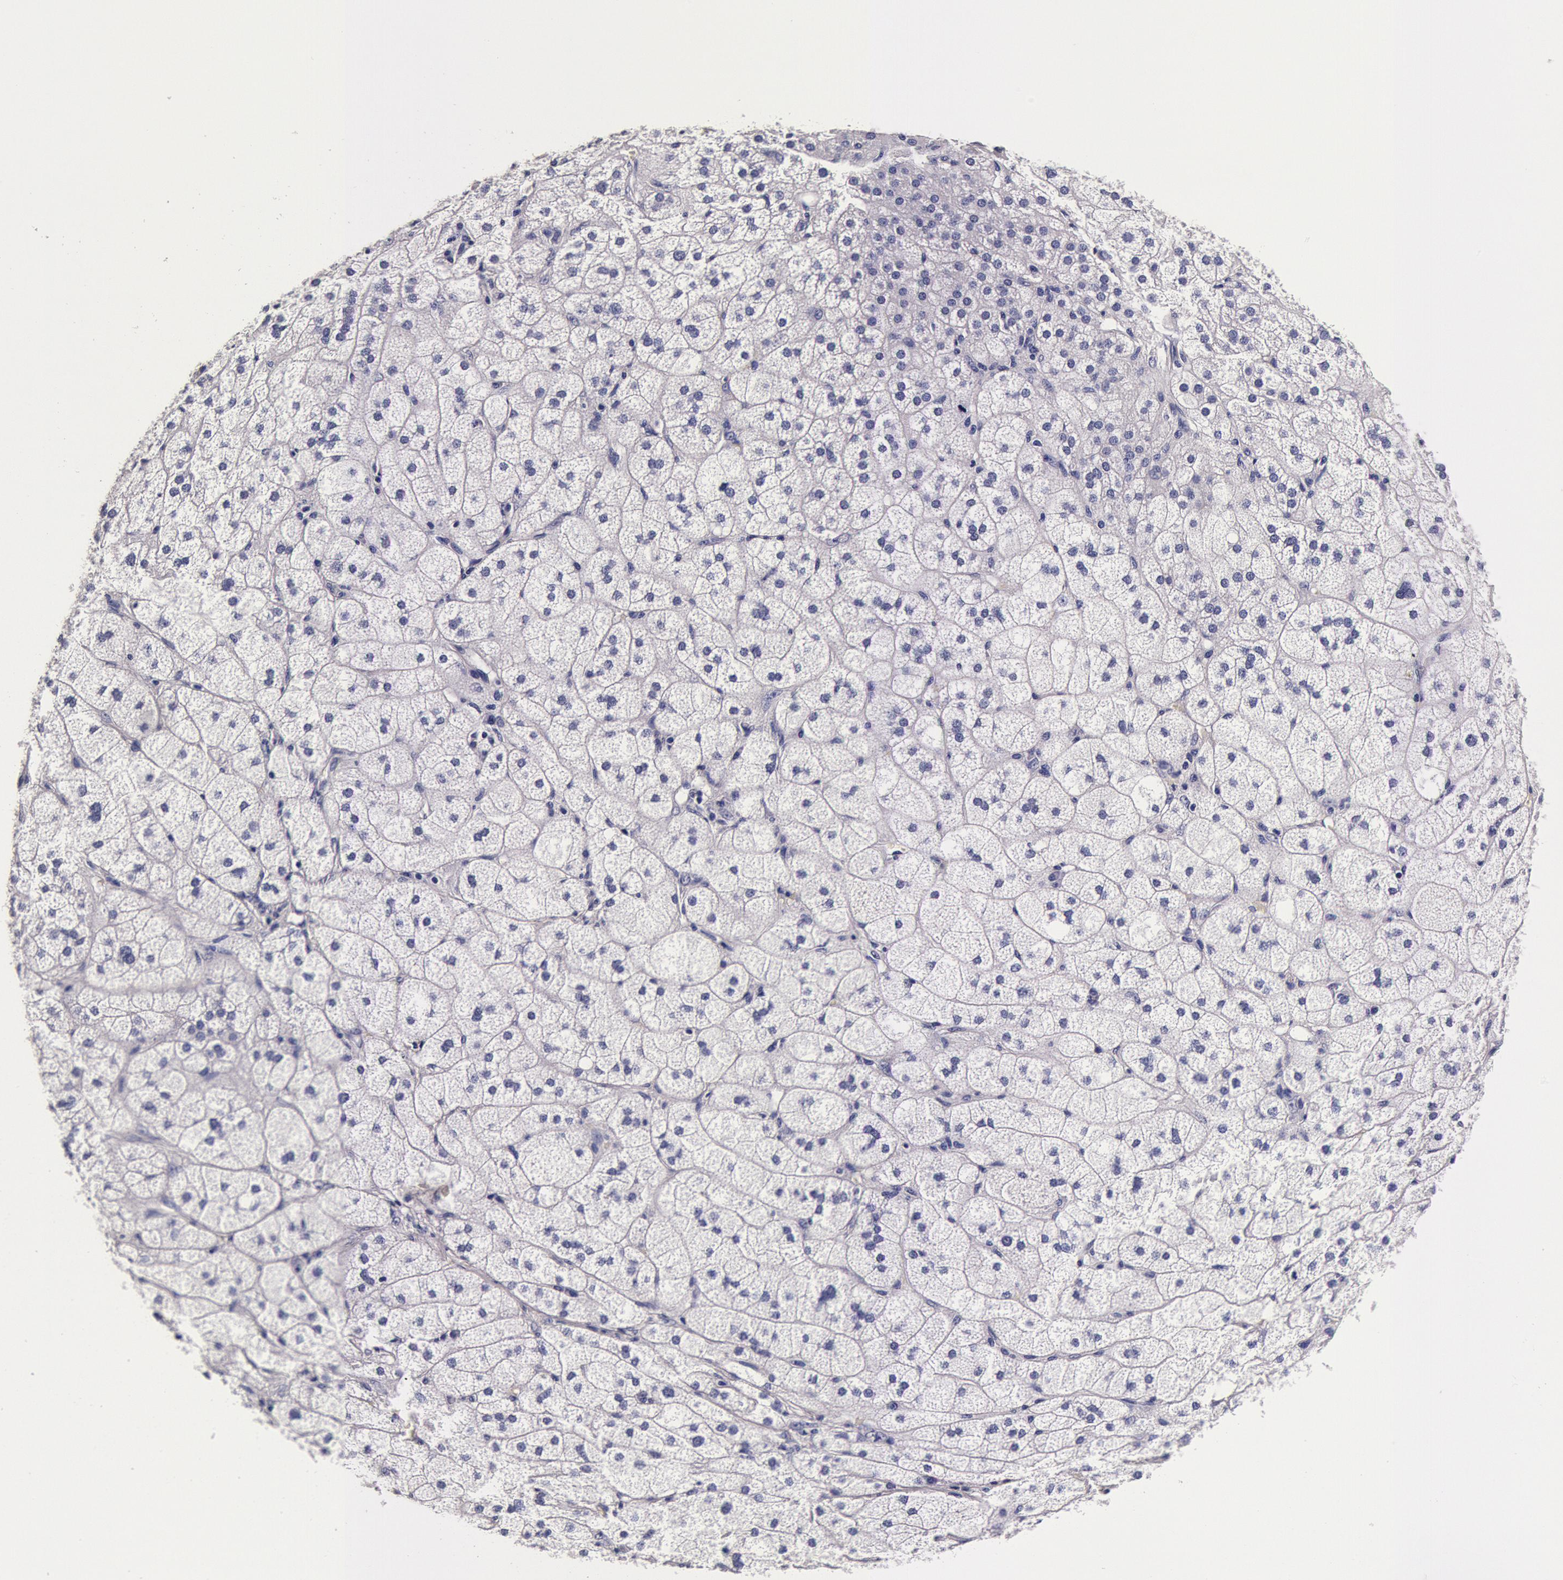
{"staining": {"intensity": "negative", "quantity": "none", "location": "none"}, "tissue": "adrenal gland", "cell_type": "Glandular cells", "image_type": "normal", "snomed": [{"axis": "morphology", "description": "Normal tissue, NOS"}, {"axis": "topography", "description": "Adrenal gland"}], "caption": "Immunohistochemistry (IHC) image of unremarkable adrenal gland: adrenal gland stained with DAB reveals no significant protein staining in glandular cells. (Brightfield microscopy of DAB immunohistochemistry at high magnification).", "gene": "CCDC22", "patient": {"sex": "female", "age": 60}}